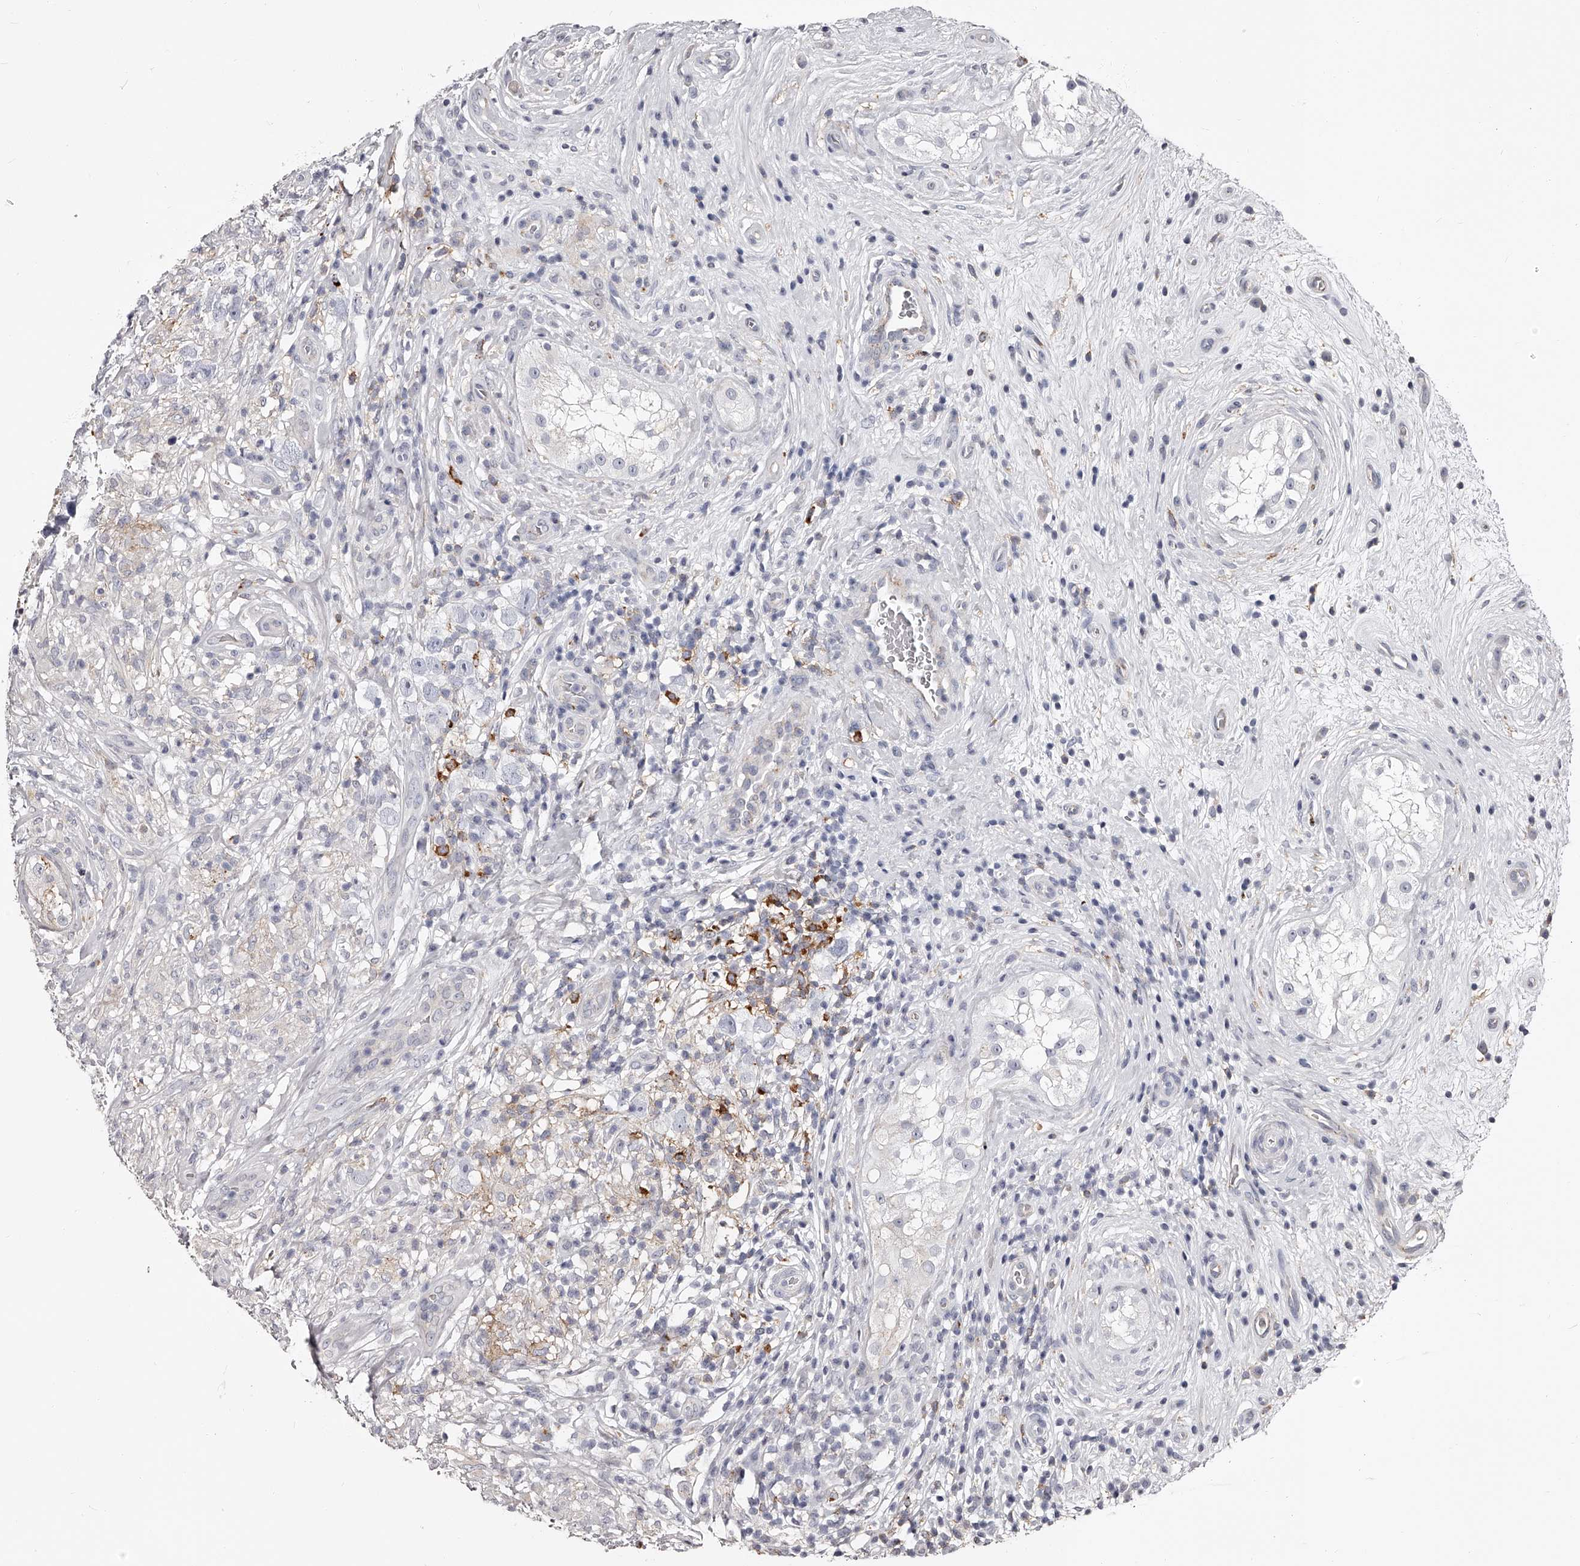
{"staining": {"intensity": "negative", "quantity": "none", "location": "none"}, "tissue": "testis cancer", "cell_type": "Tumor cells", "image_type": "cancer", "snomed": [{"axis": "morphology", "description": "Seminoma, NOS"}, {"axis": "topography", "description": "Testis"}], "caption": "An image of human seminoma (testis) is negative for staining in tumor cells.", "gene": "PACSIN1", "patient": {"sex": "male", "age": 49}}